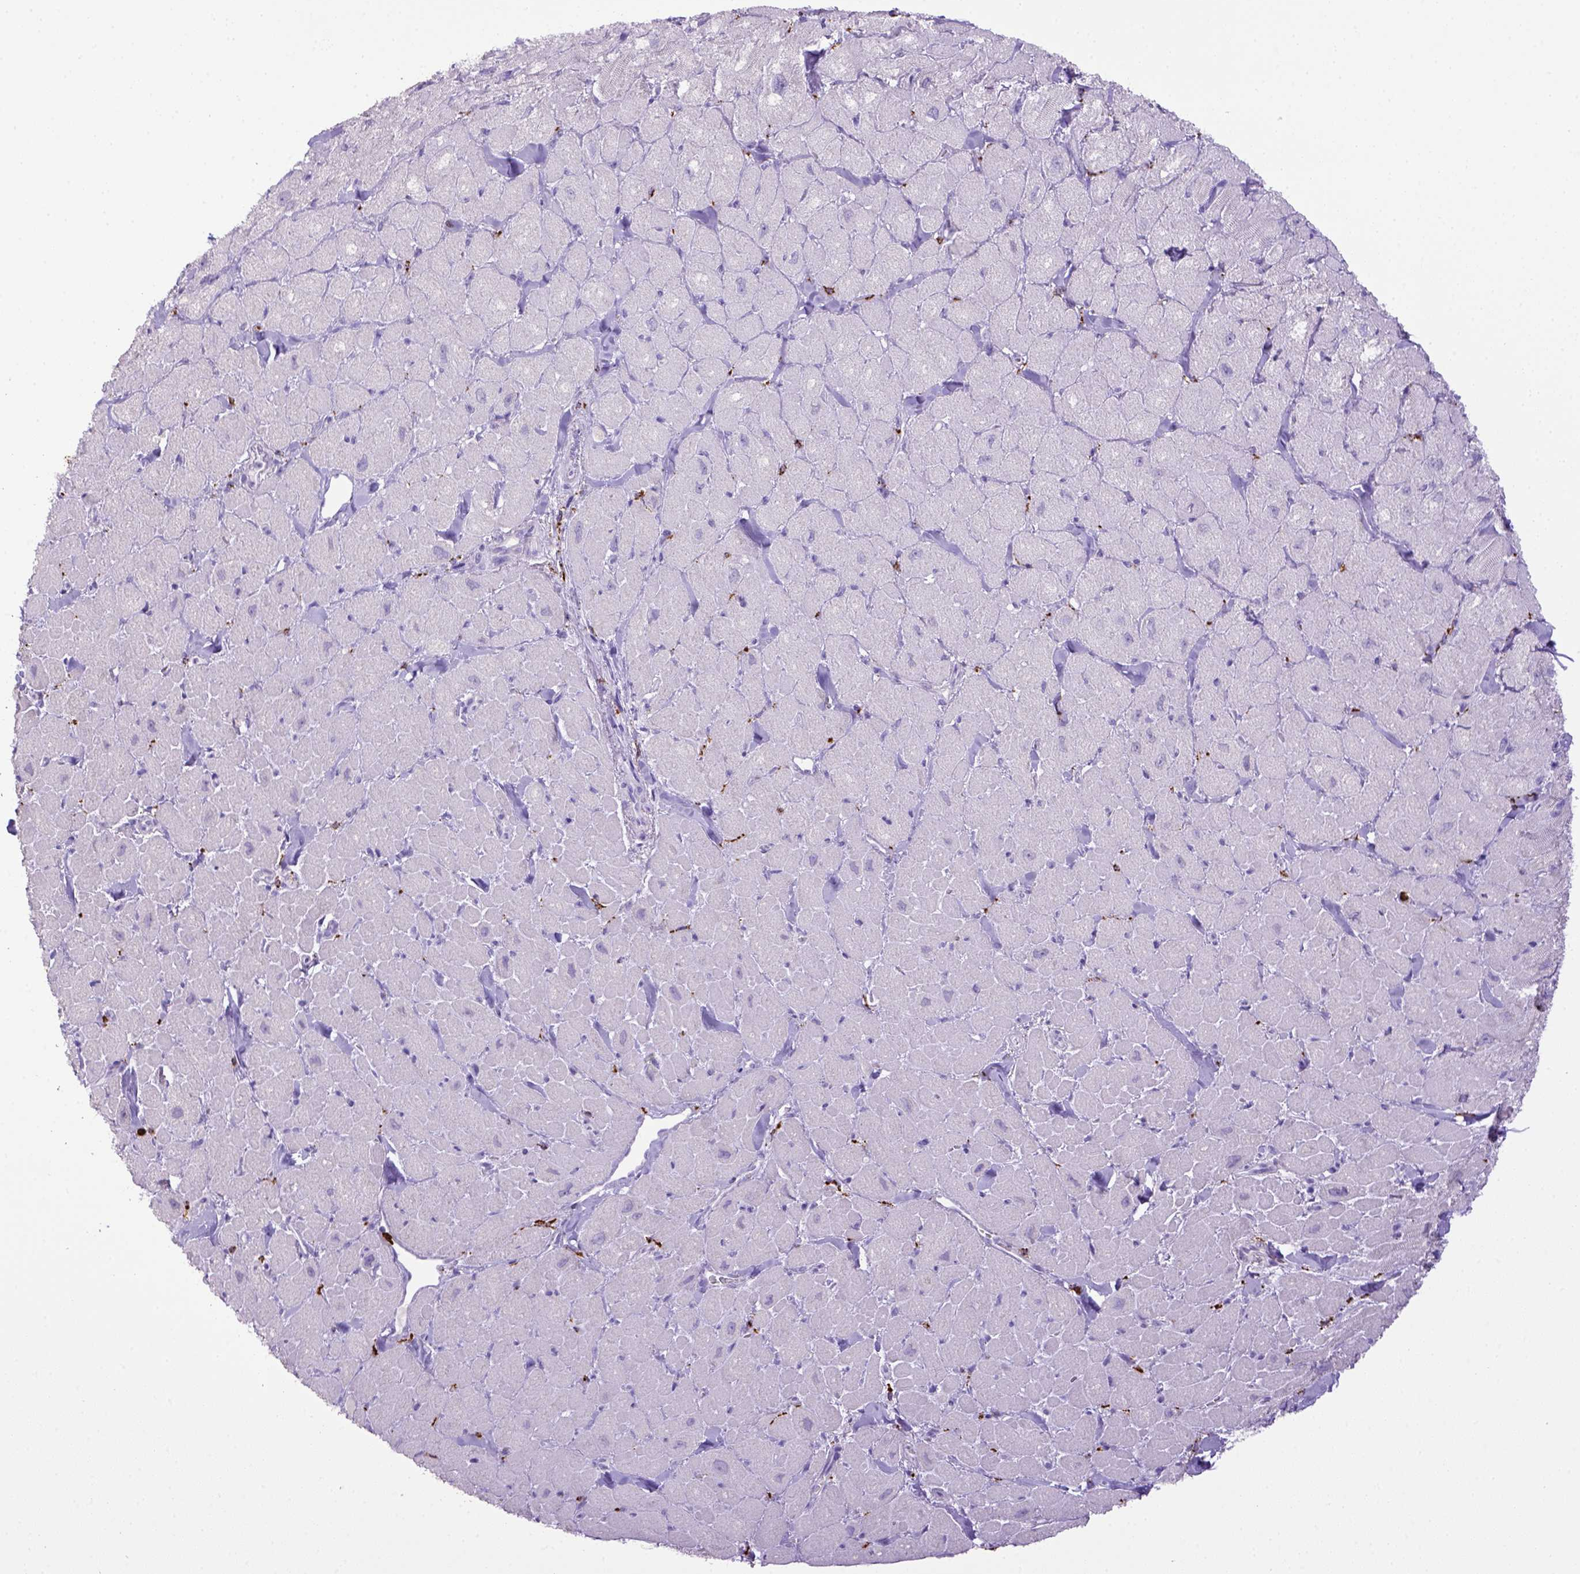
{"staining": {"intensity": "negative", "quantity": "none", "location": "none"}, "tissue": "heart muscle", "cell_type": "Cardiomyocytes", "image_type": "normal", "snomed": [{"axis": "morphology", "description": "Normal tissue, NOS"}, {"axis": "topography", "description": "Heart"}], "caption": "Cardiomyocytes are negative for protein expression in unremarkable human heart muscle. (DAB (3,3'-diaminobenzidine) immunohistochemistry with hematoxylin counter stain).", "gene": "CD68", "patient": {"sex": "male", "age": 60}}